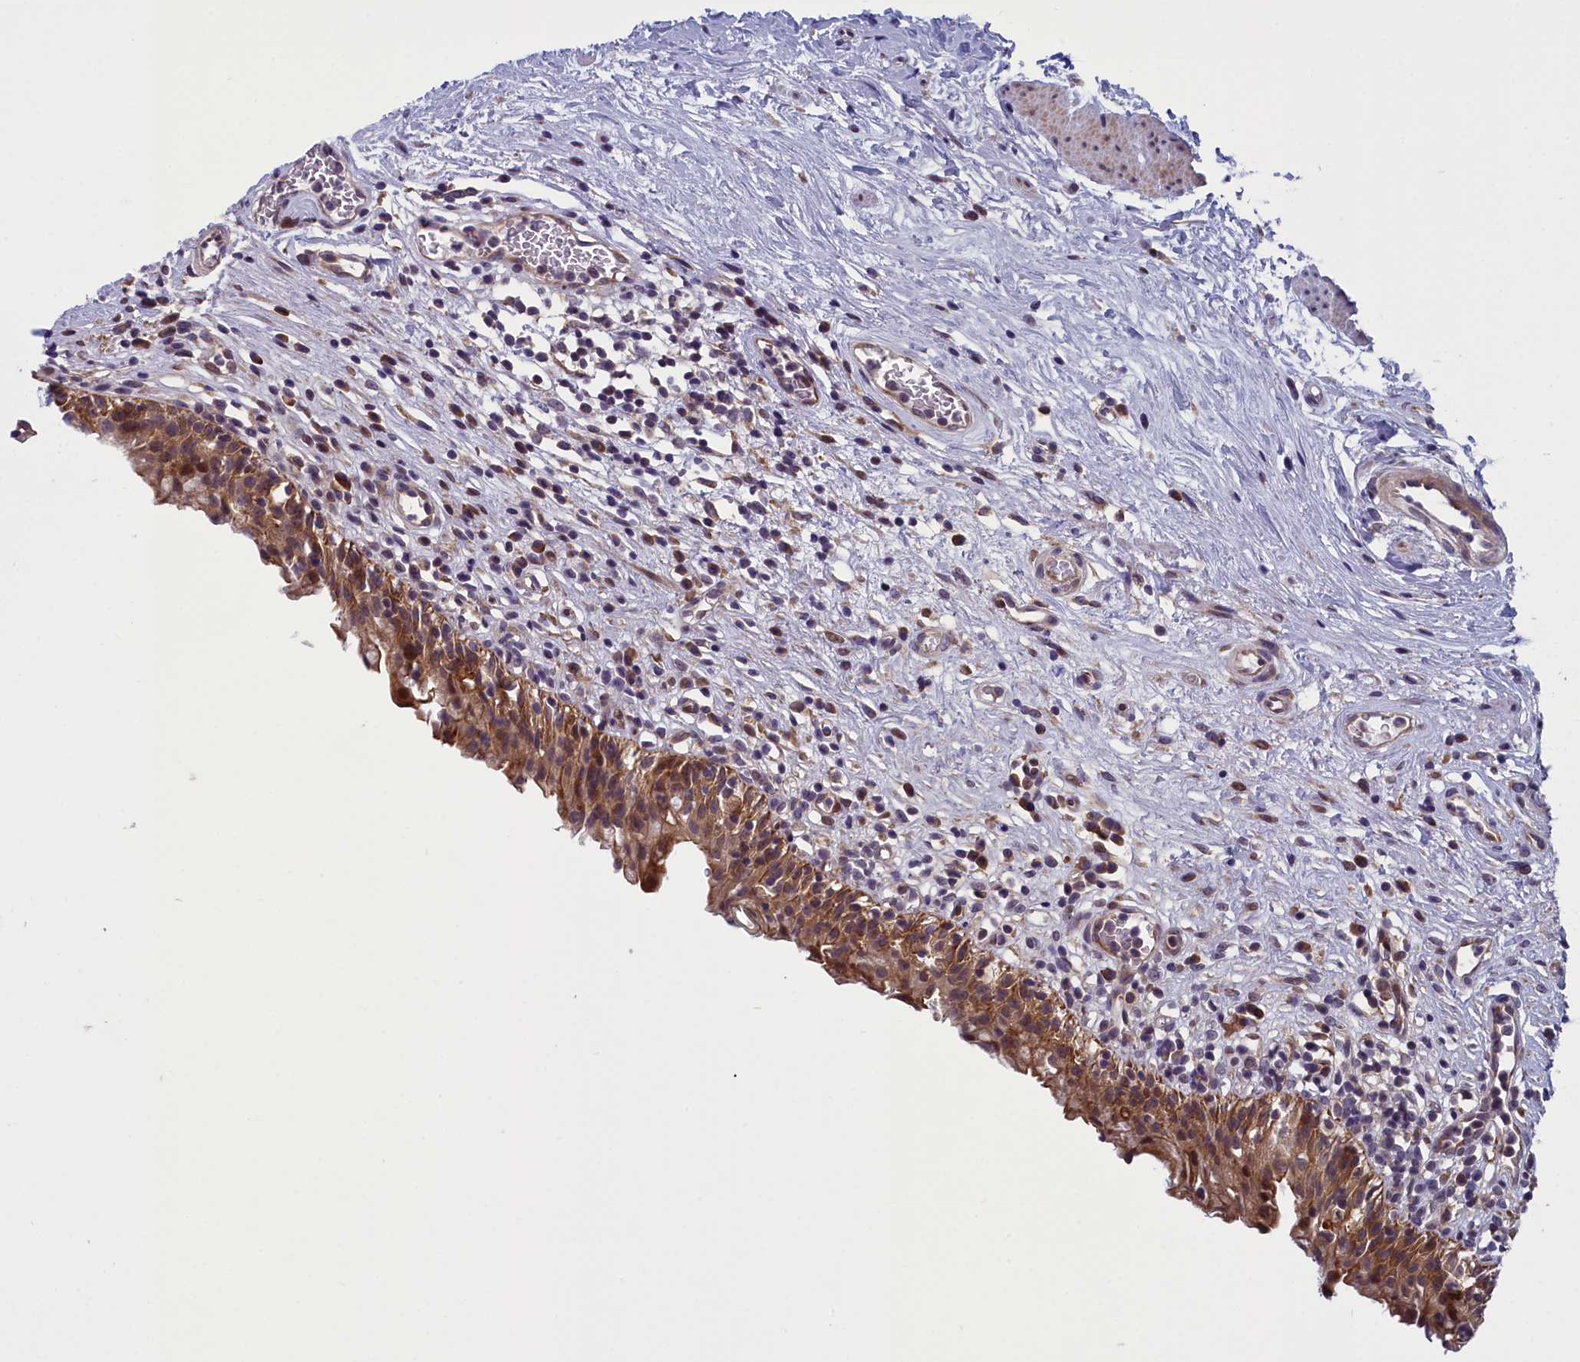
{"staining": {"intensity": "moderate", "quantity": ">75%", "location": "cytoplasmic/membranous,nuclear"}, "tissue": "urinary bladder", "cell_type": "Urothelial cells", "image_type": "normal", "snomed": [{"axis": "morphology", "description": "Normal tissue, NOS"}, {"axis": "morphology", "description": "Inflammation, NOS"}, {"axis": "topography", "description": "Urinary bladder"}], "caption": "Immunohistochemical staining of unremarkable human urinary bladder demonstrates moderate cytoplasmic/membranous,nuclear protein staining in approximately >75% of urothelial cells. The staining is performed using DAB brown chromogen to label protein expression. The nuclei are counter-stained blue using hematoxylin.", "gene": "ANKRD39", "patient": {"sex": "male", "age": 63}}